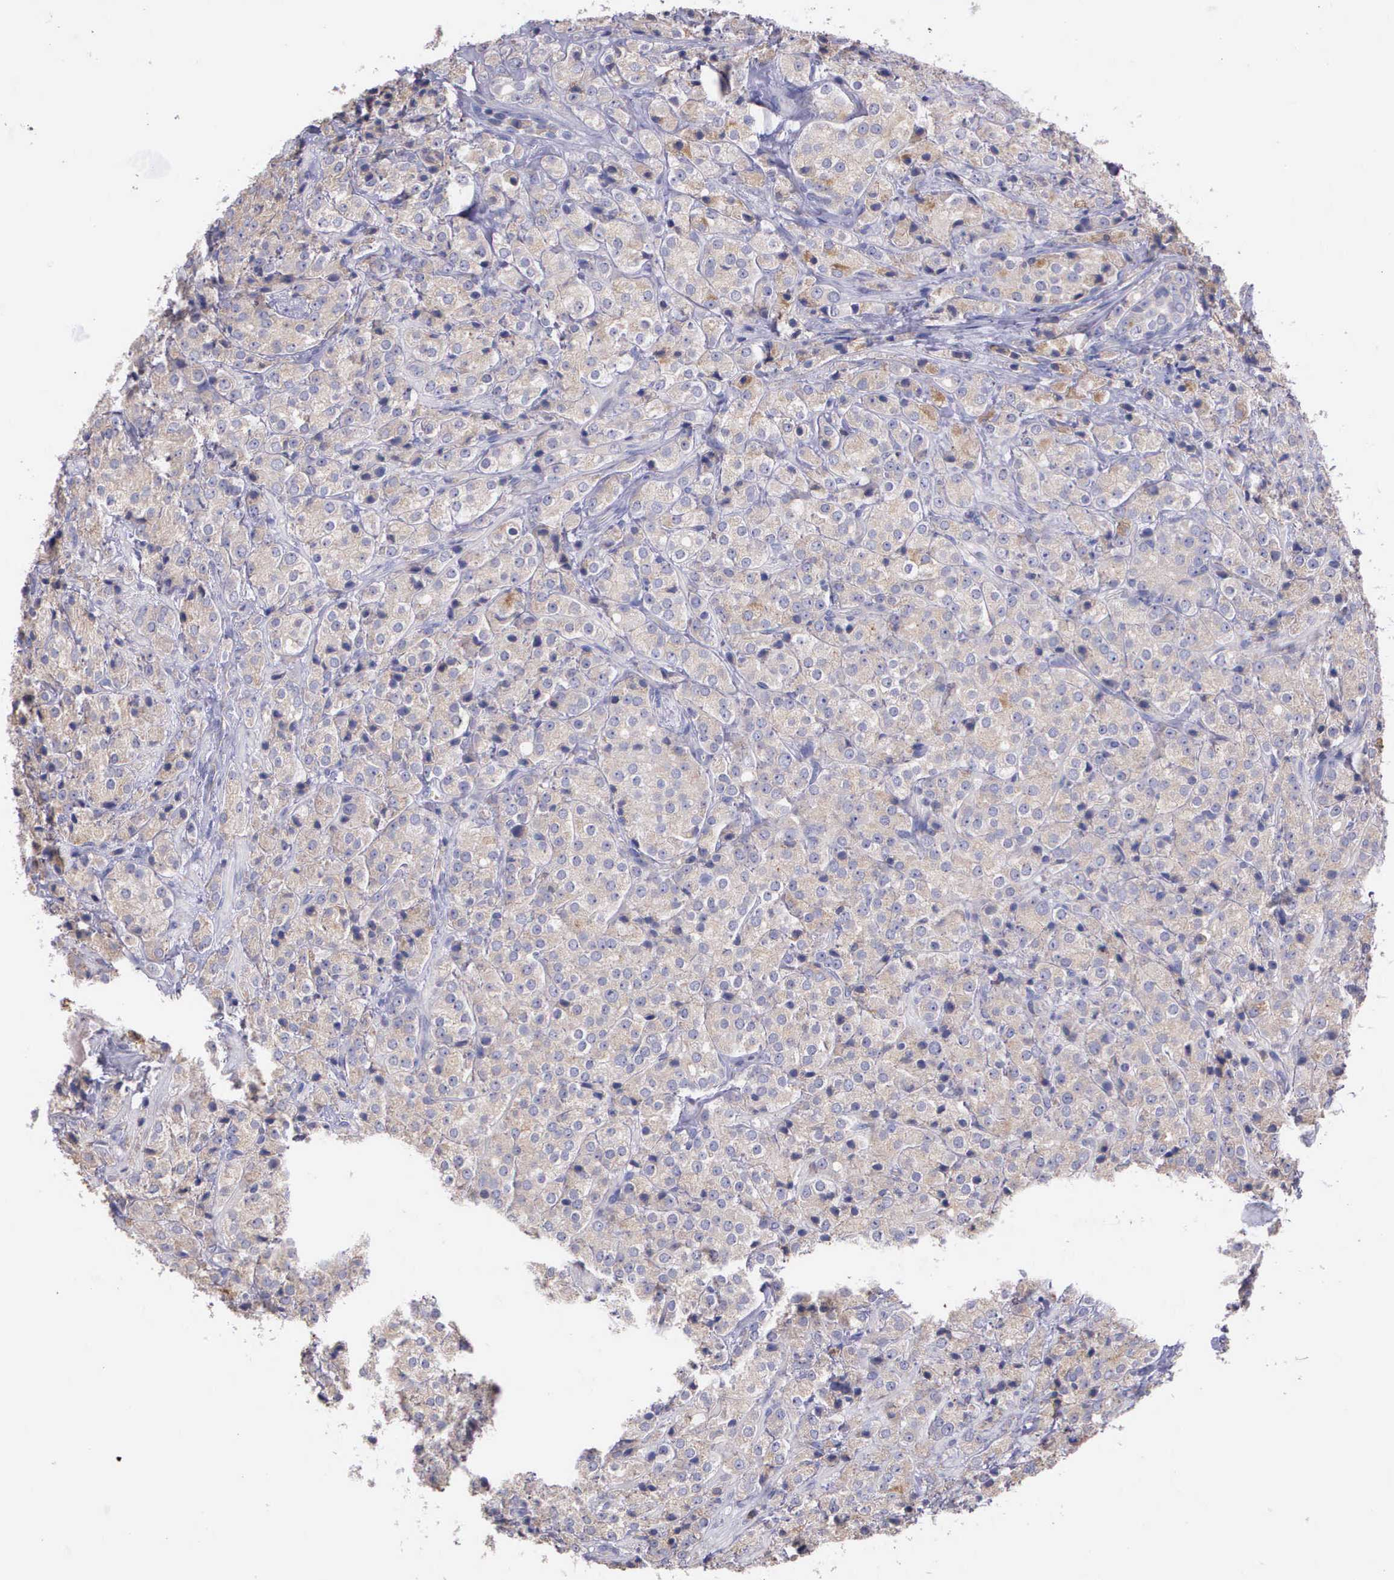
{"staining": {"intensity": "weak", "quantity": ">75%", "location": "cytoplasmic/membranous"}, "tissue": "prostate cancer", "cell_type": "Tumor cells", "image_type": "cancer", "snomed": [{"axis": "morphology", "description": "Adenocarcinoma, Medium grade"}, {"axis": "topography", "description": "Prostate"}], "caption": "Tumor cells demonstrate low levels of weak cytoplasmic/membranous staining in approximately >75% of cells in human prostate medium-grade adenocarcinoma.", "gene": "ZC3H12B", "patient": {"sex": "male", "age": 70}}